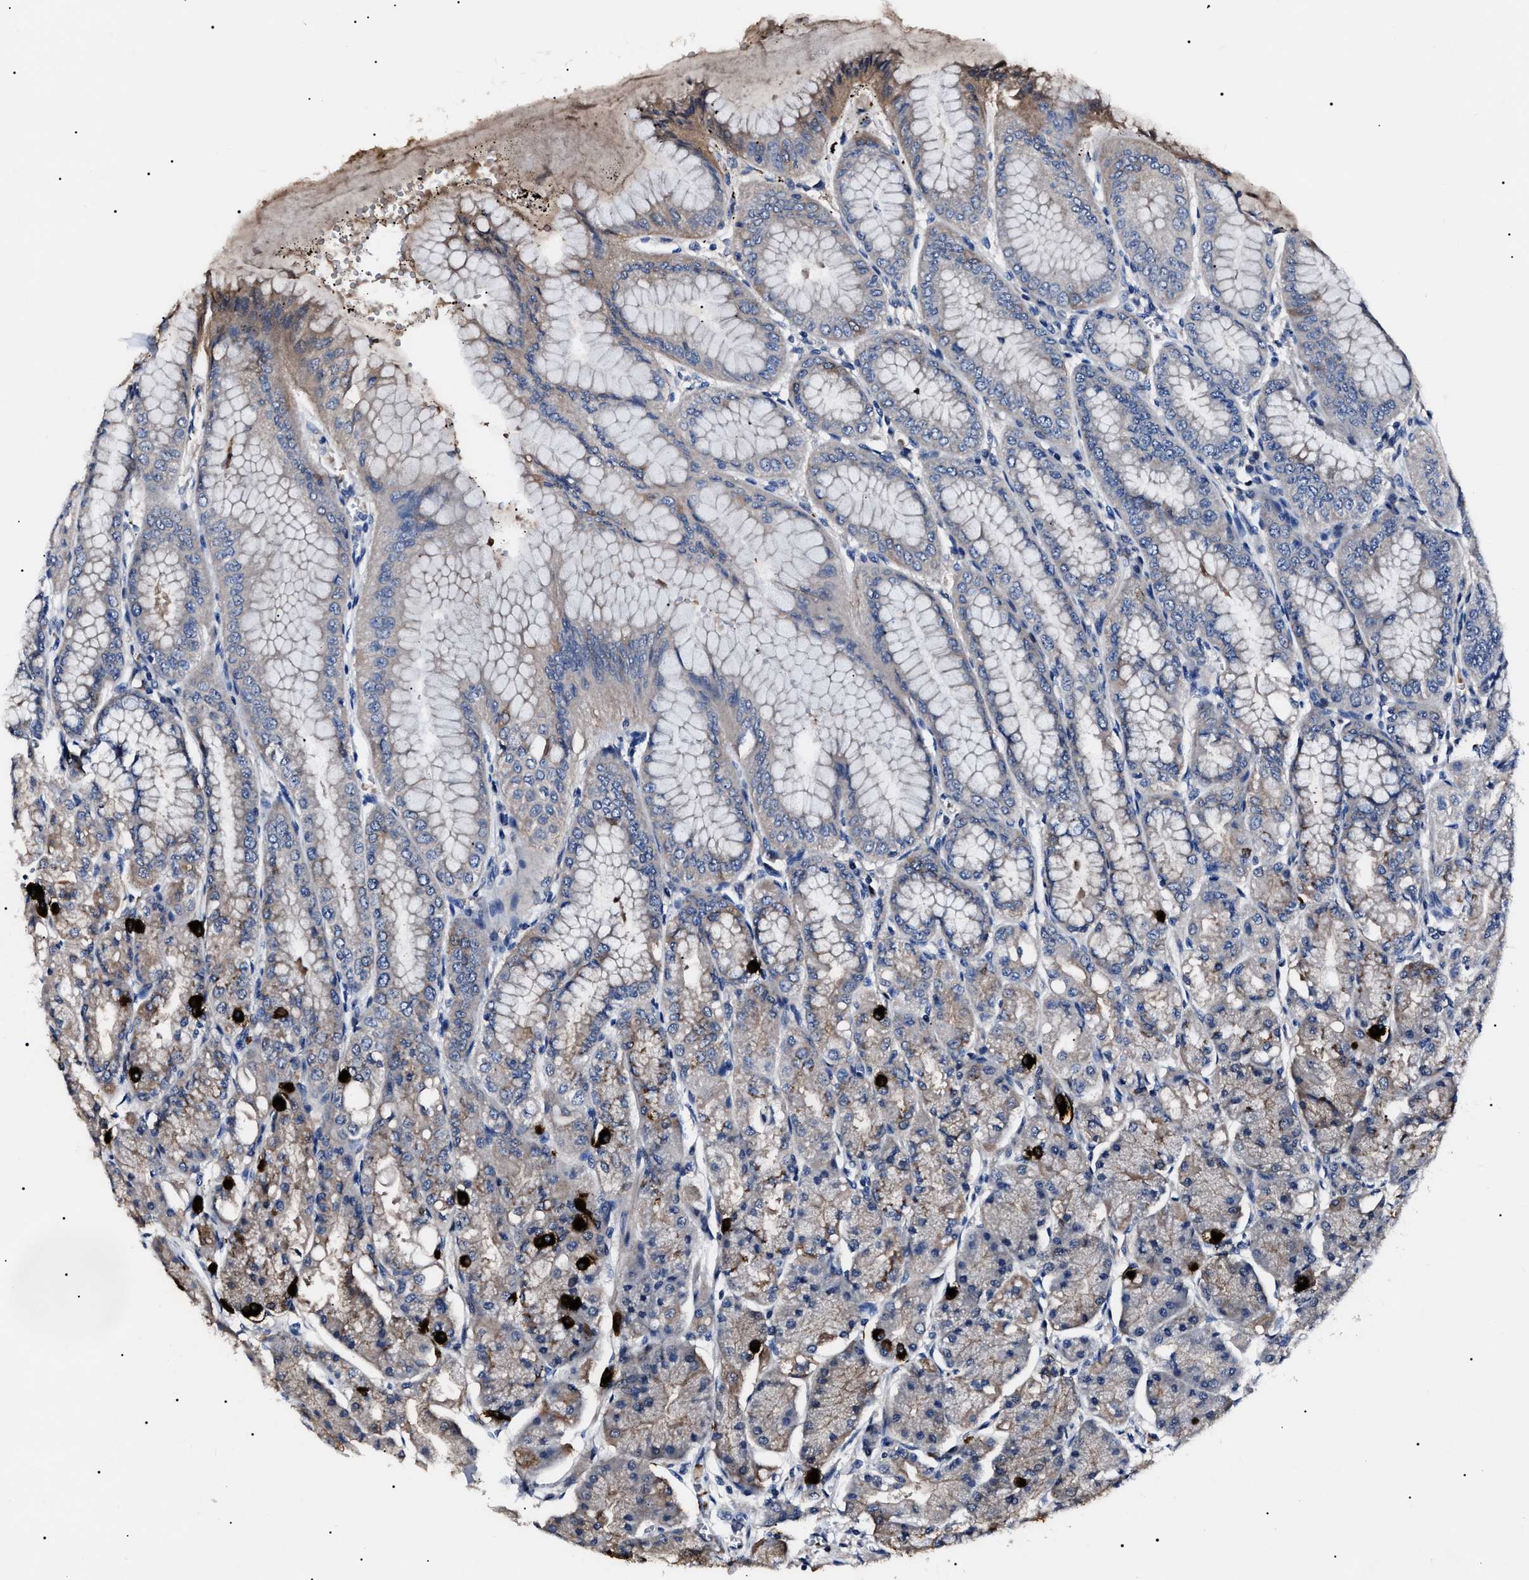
{"staining": {"intensity": "strong", "quantity": "<25%", "location": "cytoplasmic/membranous"}, "tissue": "stomach", "cell_type": "Glandular cells", "image_type": "normal", "snomed": [{"axis": "morphology", "description": "Normal tissue, NOS"}, {"axis": "topography", "description": "Stomach, lower"}], "caption": "A medium amount of strong cytoplasmic/membranous positivity is present in about <25% of glandular cells in normal stomach. (DAB IHC, brown staining for protein, blue staining for nuclei).", "gene": "IFT81", "patient": {"sex": "male", "age": 71}}